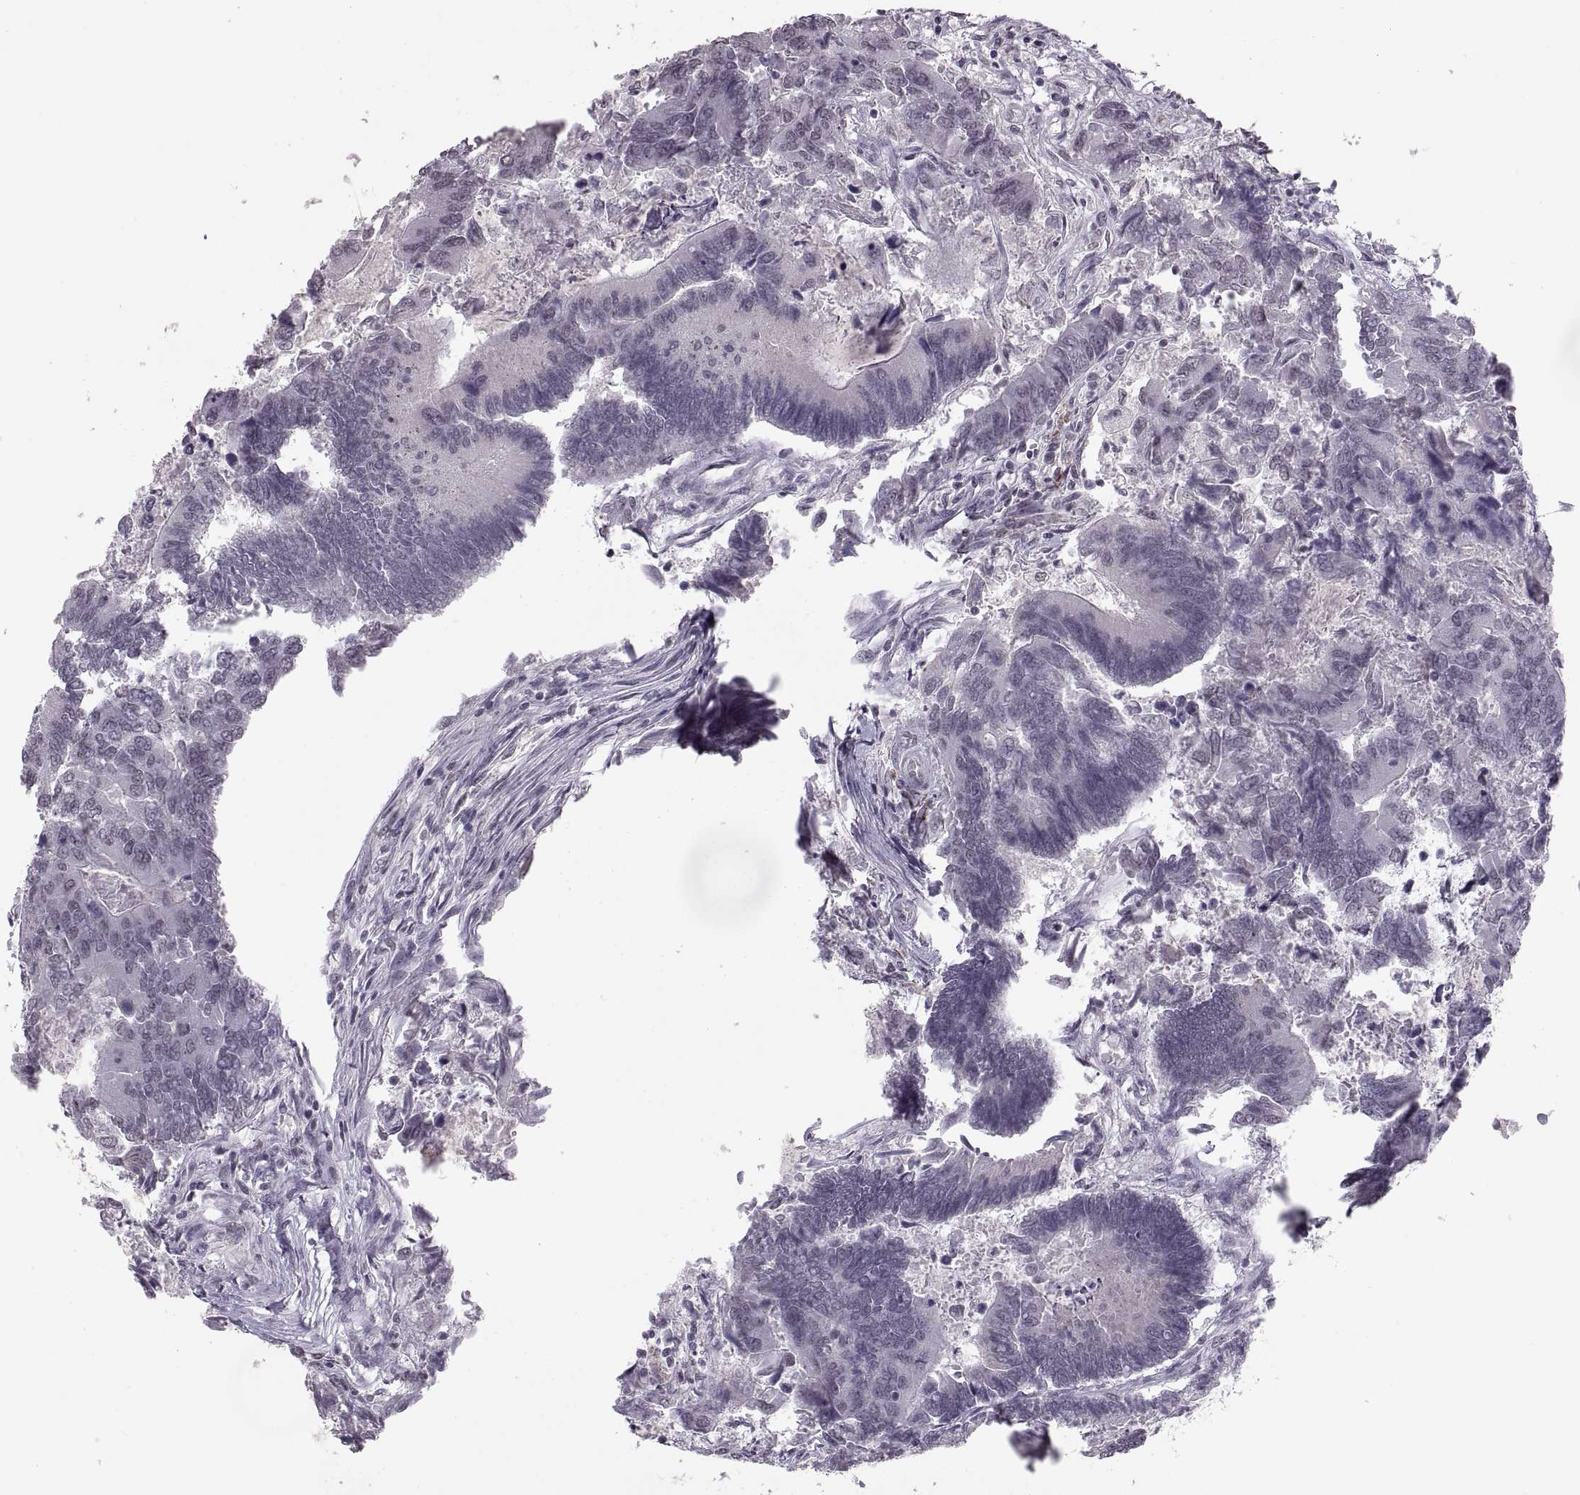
{"staining": {"intensity": "negative", "quantity": "none", "location": "none"}, "tissue": "colorectal cancer", "cell_type": "Tumor cells", "image_type": "cancer", "snomed": [{"axis": "morphology", "description": "Adenocarcinoma, NOS"}, {"axis": "topography", "description": "Colon"}], "caption": "The histopathology image shows no staining of tumor cells in colorectal cancer (adenocarcinoma).", "gene": "OTP", "patient": {"sex": "female", "age": 67}}